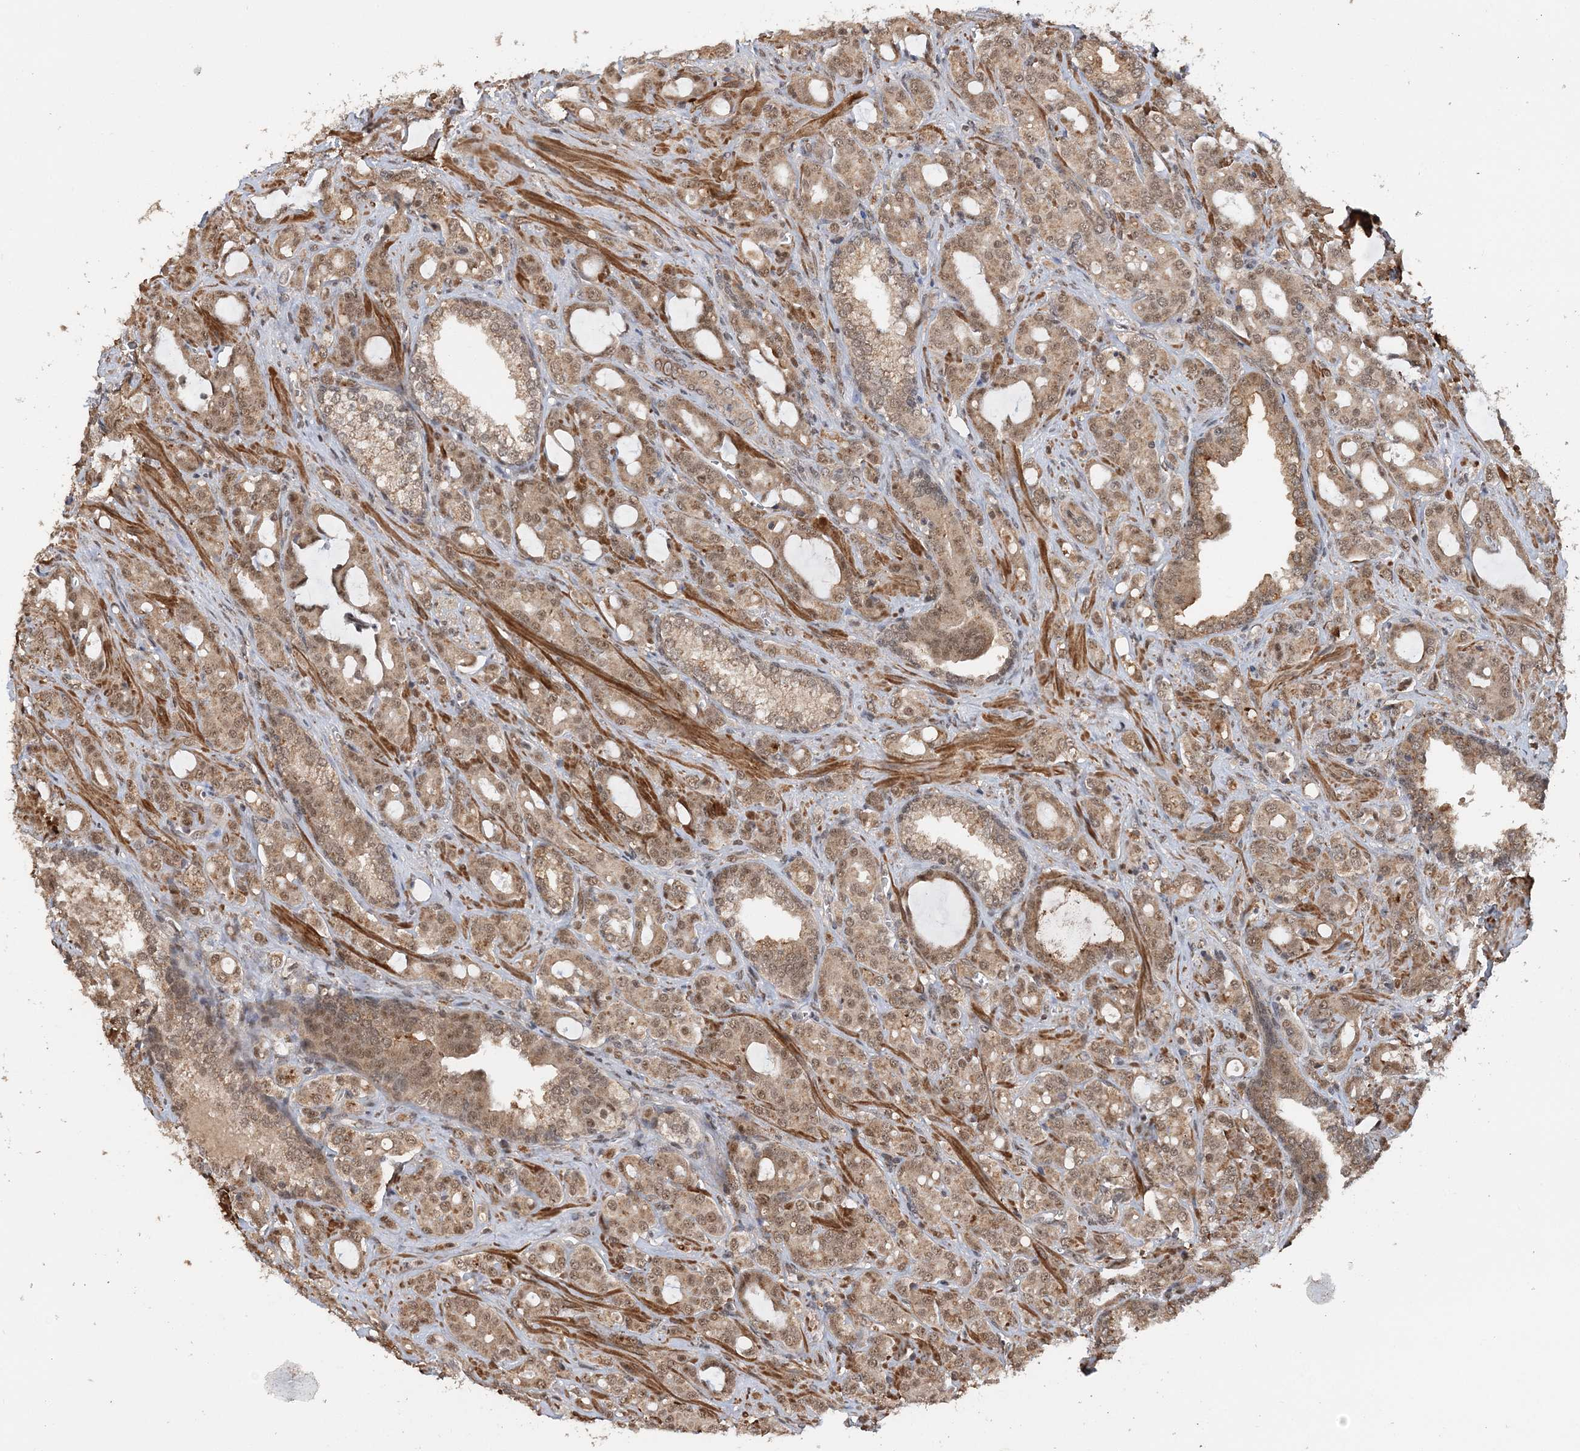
{"staining": {"intensity": "moderate", "quantity": ">75%", "location": "cytoplasmic/membranous,nuclear"}, "tissue": "prostate cancer", "cell_type": "Tumor cells", "image_type": "cancer", "snomed": [{"axis": "morphology", "description": "Adenocarcinoma, High grade"}, {"axis": "topography", "description": "Prostate"}], "caption": "Brown immunohistochemical staining in prostate high-grade adenocarcinoma demonstrates moderate cytoplasmic/membranous and nuclear staining in about >75% of tumor cells.", "gene": "TSHZ2", "patient": {"sex": "male", "age": 72}}